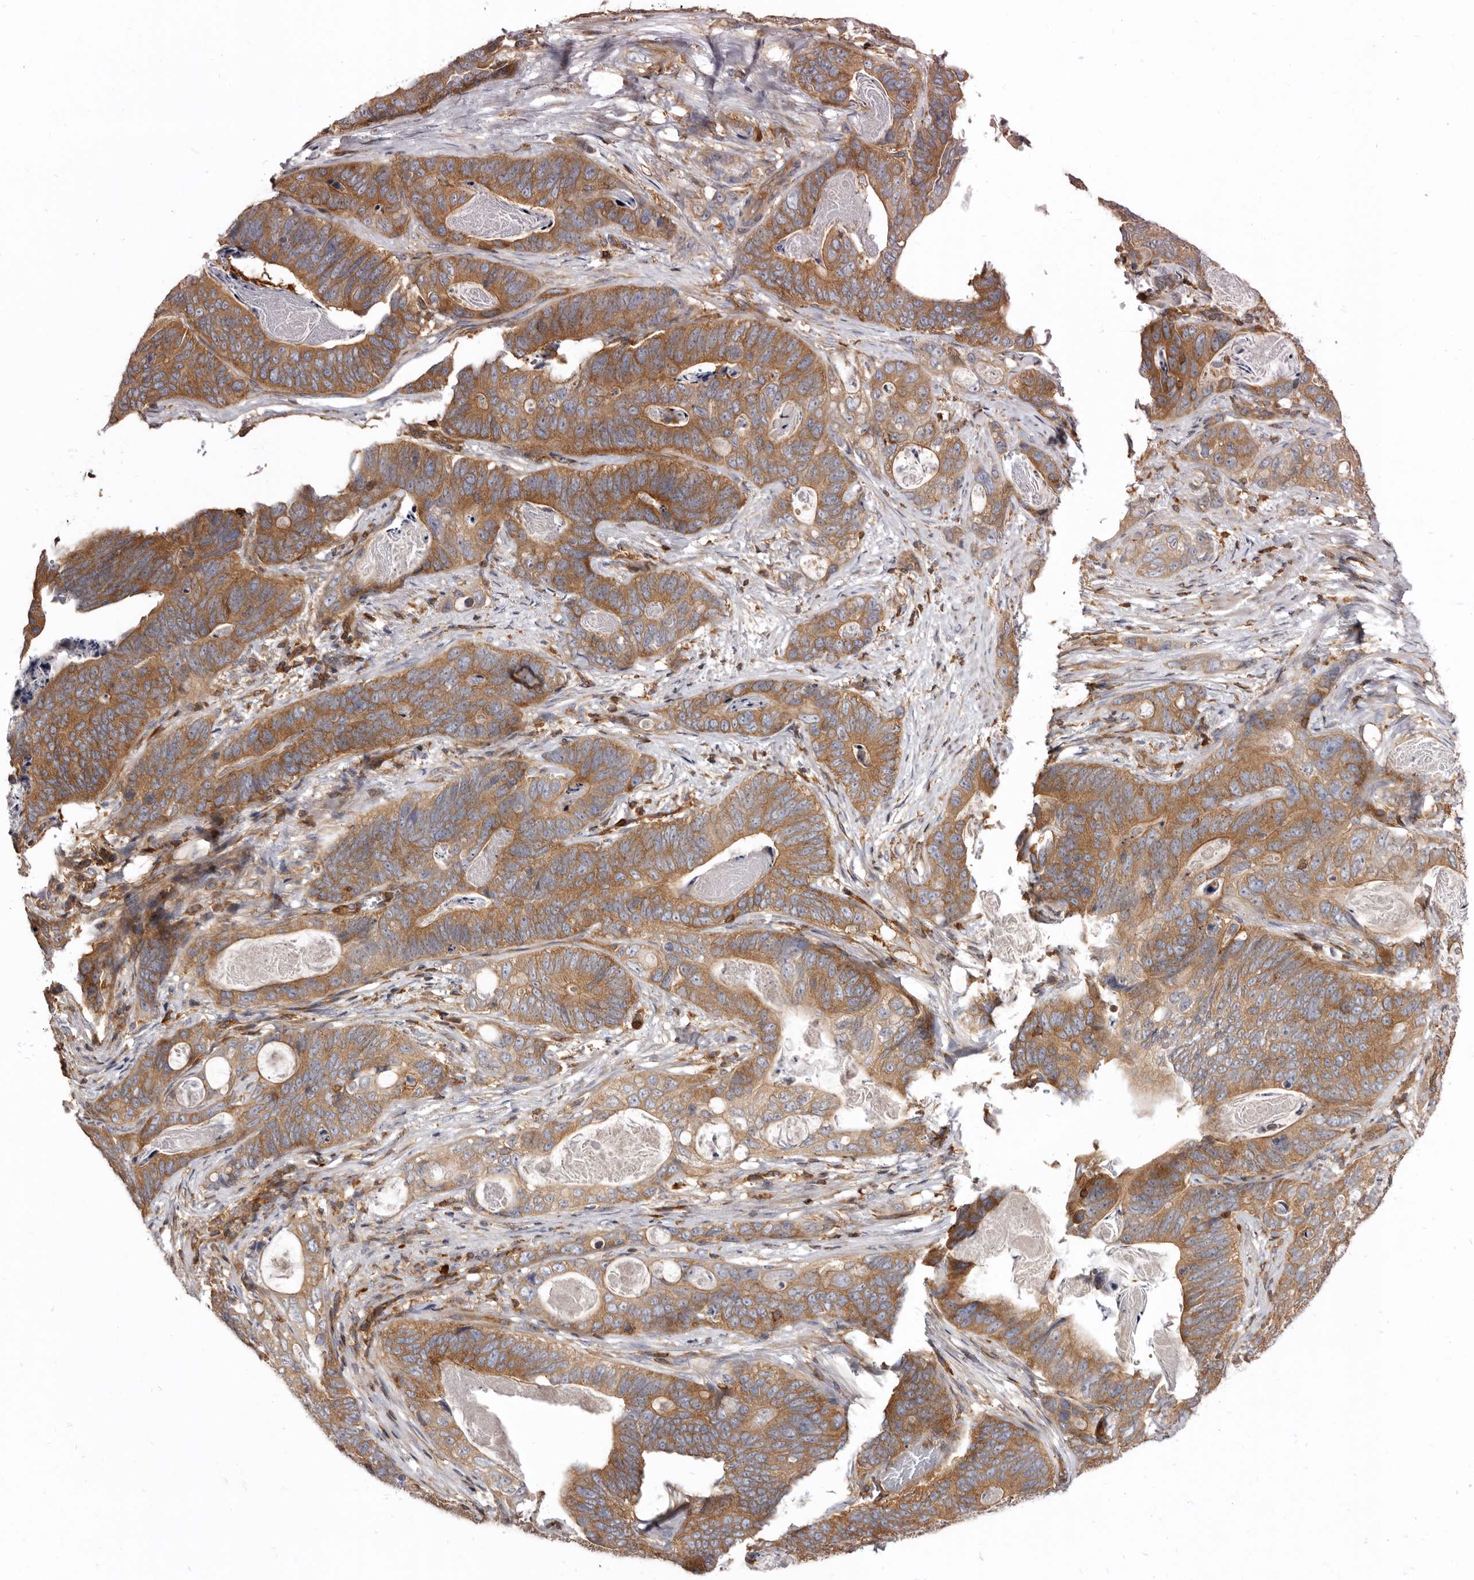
{"staining": {"intensity": "moderate", "quantity": ">75%", "location": "cytoplasmic/membranous"}, "tissue": "stomach cancer", "cell_type": "Tumor cells", "image_type": "cancer", "snomed": [{"axis": "morphology", "description": "Normal tissue, NOS"}, {"axis": "morphology", "description": "Adenocarcinoma, NOS"}, {"axis": "topography", "description": "Stomach"}], "caption": "Immunohistochemical staining of stomach cancer (adenocarcinoma) demonstrates moderate cytoplasmic/membranous protein expression in about >75% of tumor cells. (Brightfield microscopy of DAB IHC at high magnification).", "gene": "CBL", "patient": {"sex": "female", "age": 89}}